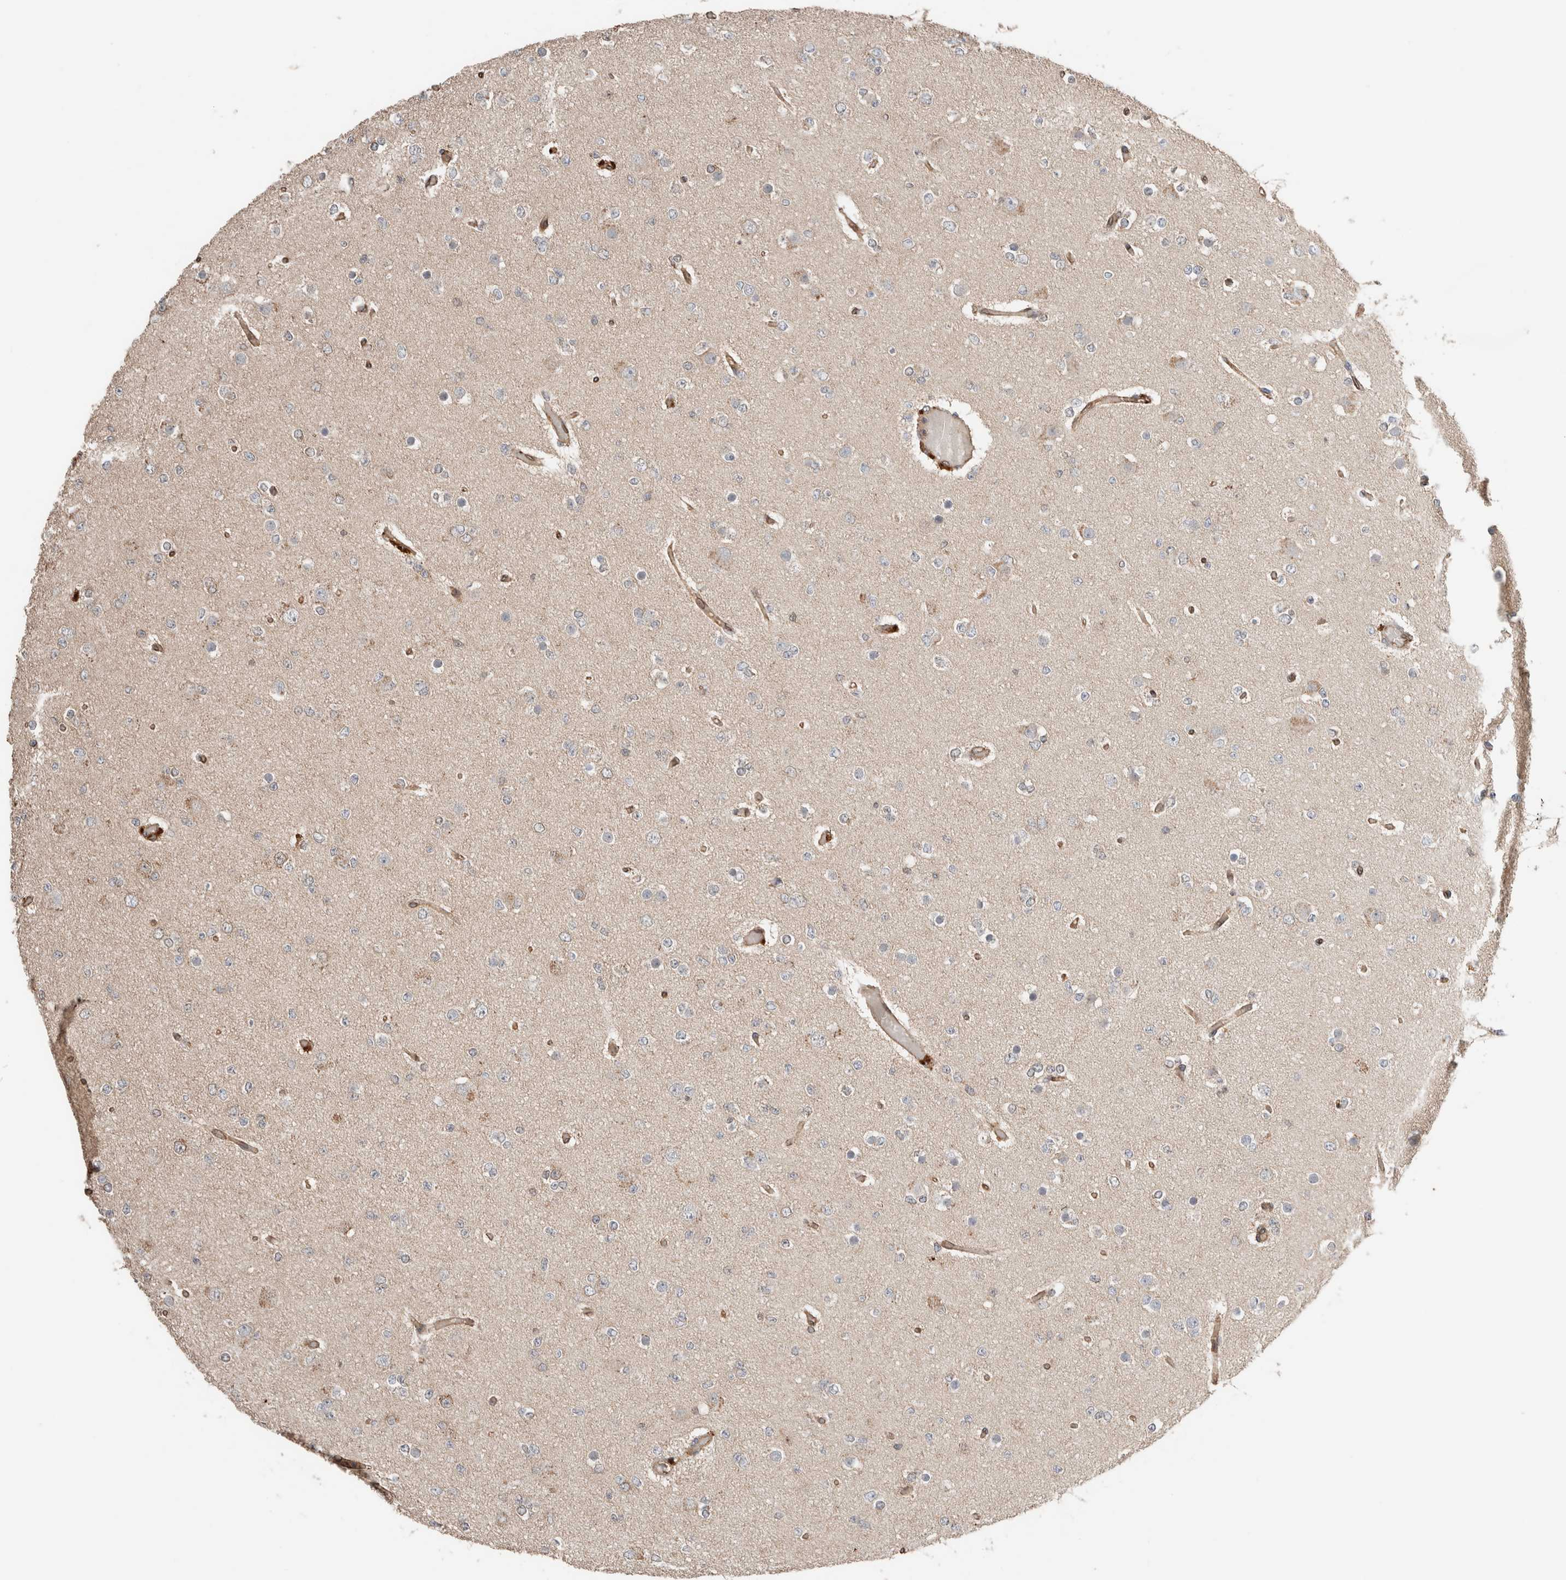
{"staining": {"intensity": "negative", "quantity": "none", "location": "none"}, "tissue": "glioma", "cell_type": "Tumor cells", "image_type": "cancer", "snomed": [{"axis": "morphology", "description": "Glioma, malignant, Low grade"}, {"axis": "topography", "description": "Brain"}], "caption": "Immunohistochemistry (IHC) of human glioma exhibits no staining in tumor cells.", "gene": "ERAP2", "patient": {"sex": "female", "age": 22}}